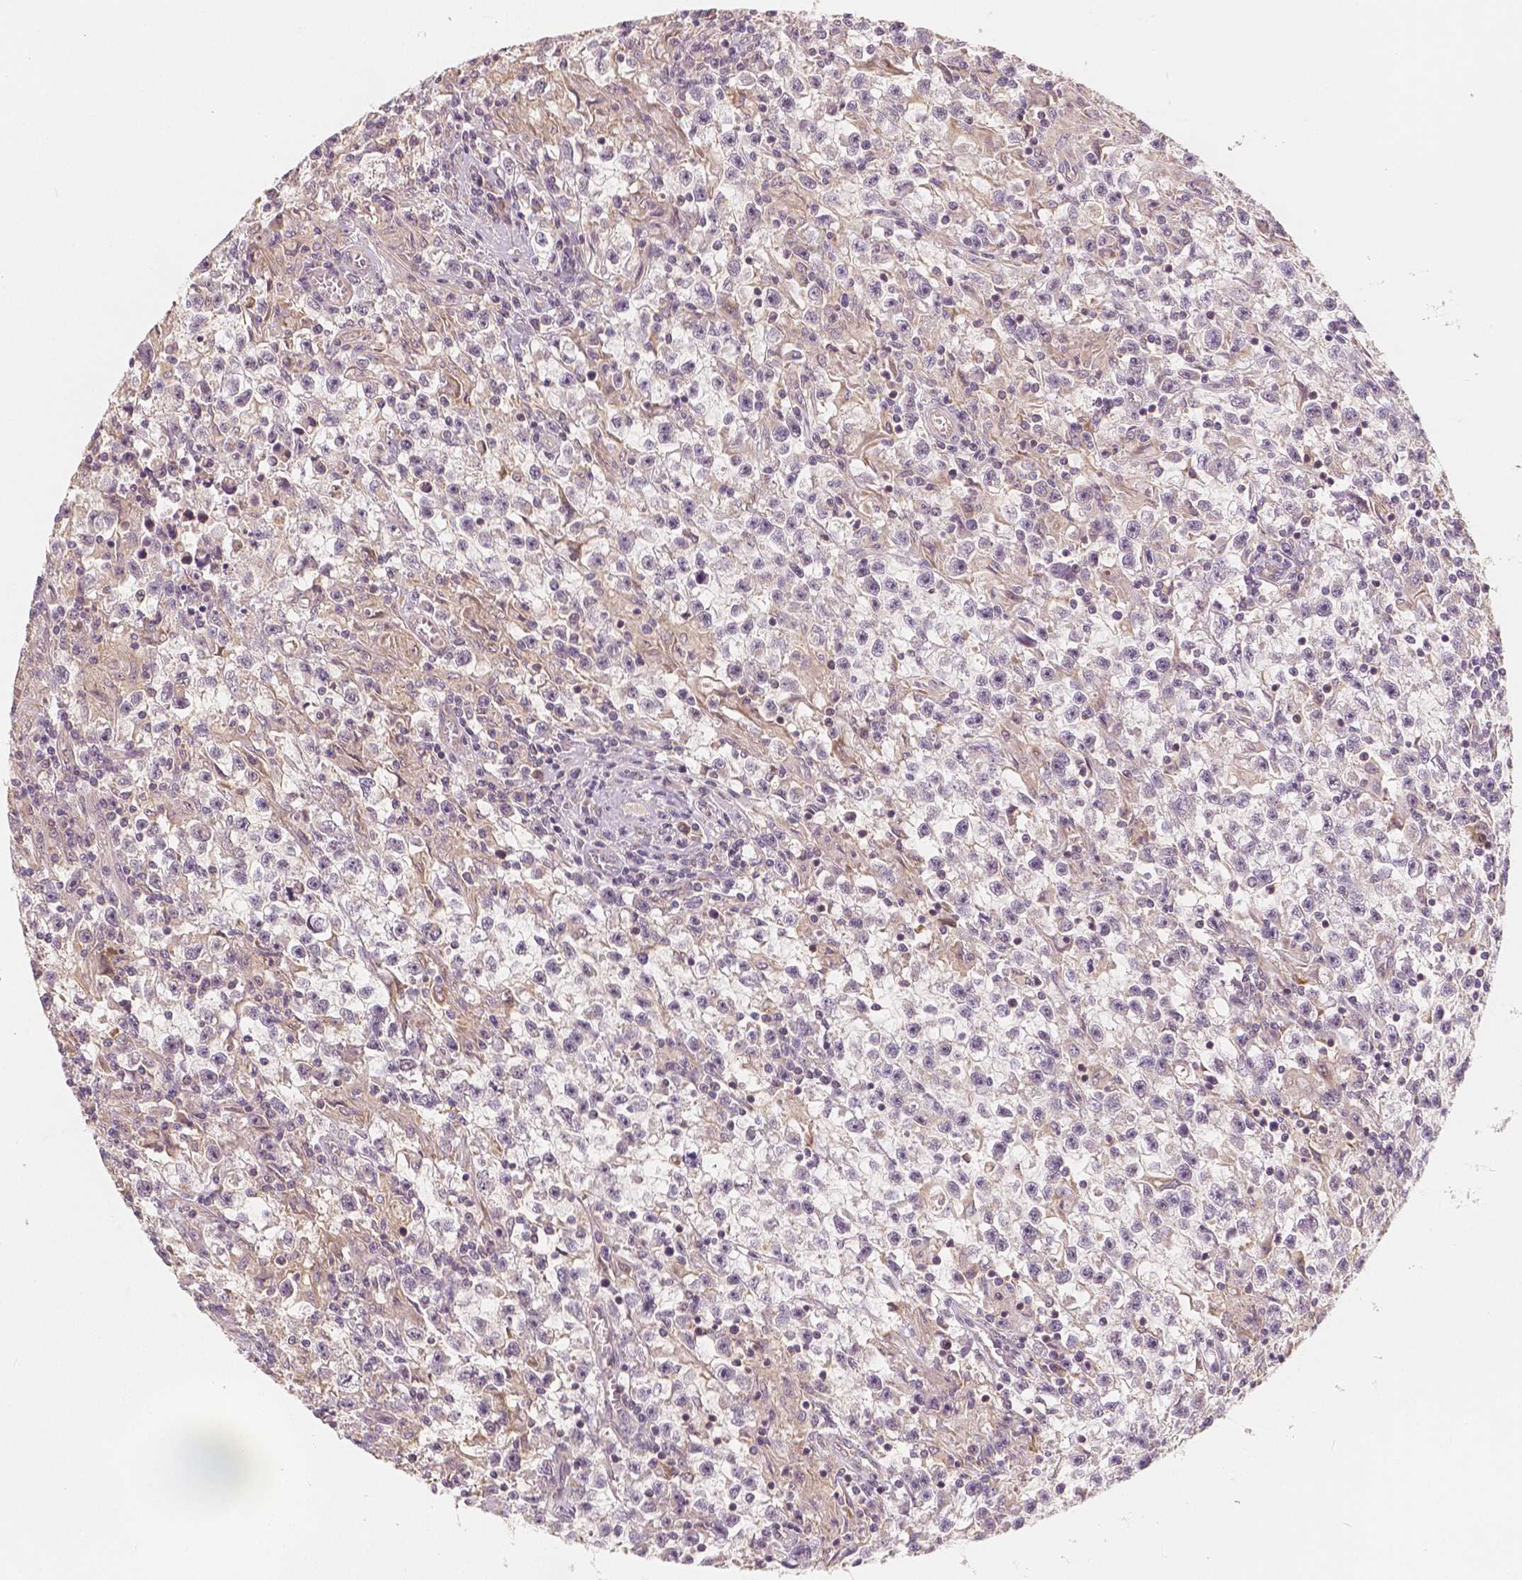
{"staining": {"intensity": "negative", "quantity": "none", "location": "none"}, "tissue": "testis cancer", "cell_type": "Tumor cells", "image_type": "cancer", "snomed": [{"axis": "morphology", "description": "Seminoma, NOS"}, {"axis": "topography", "description": "Testis"}], "caption": "Histopathology image shows no significant protein positivity in tumor cells of testis cancer (seminoma).", "gene": "SNX12", "patient": {"sex": "male", "age": 31}}